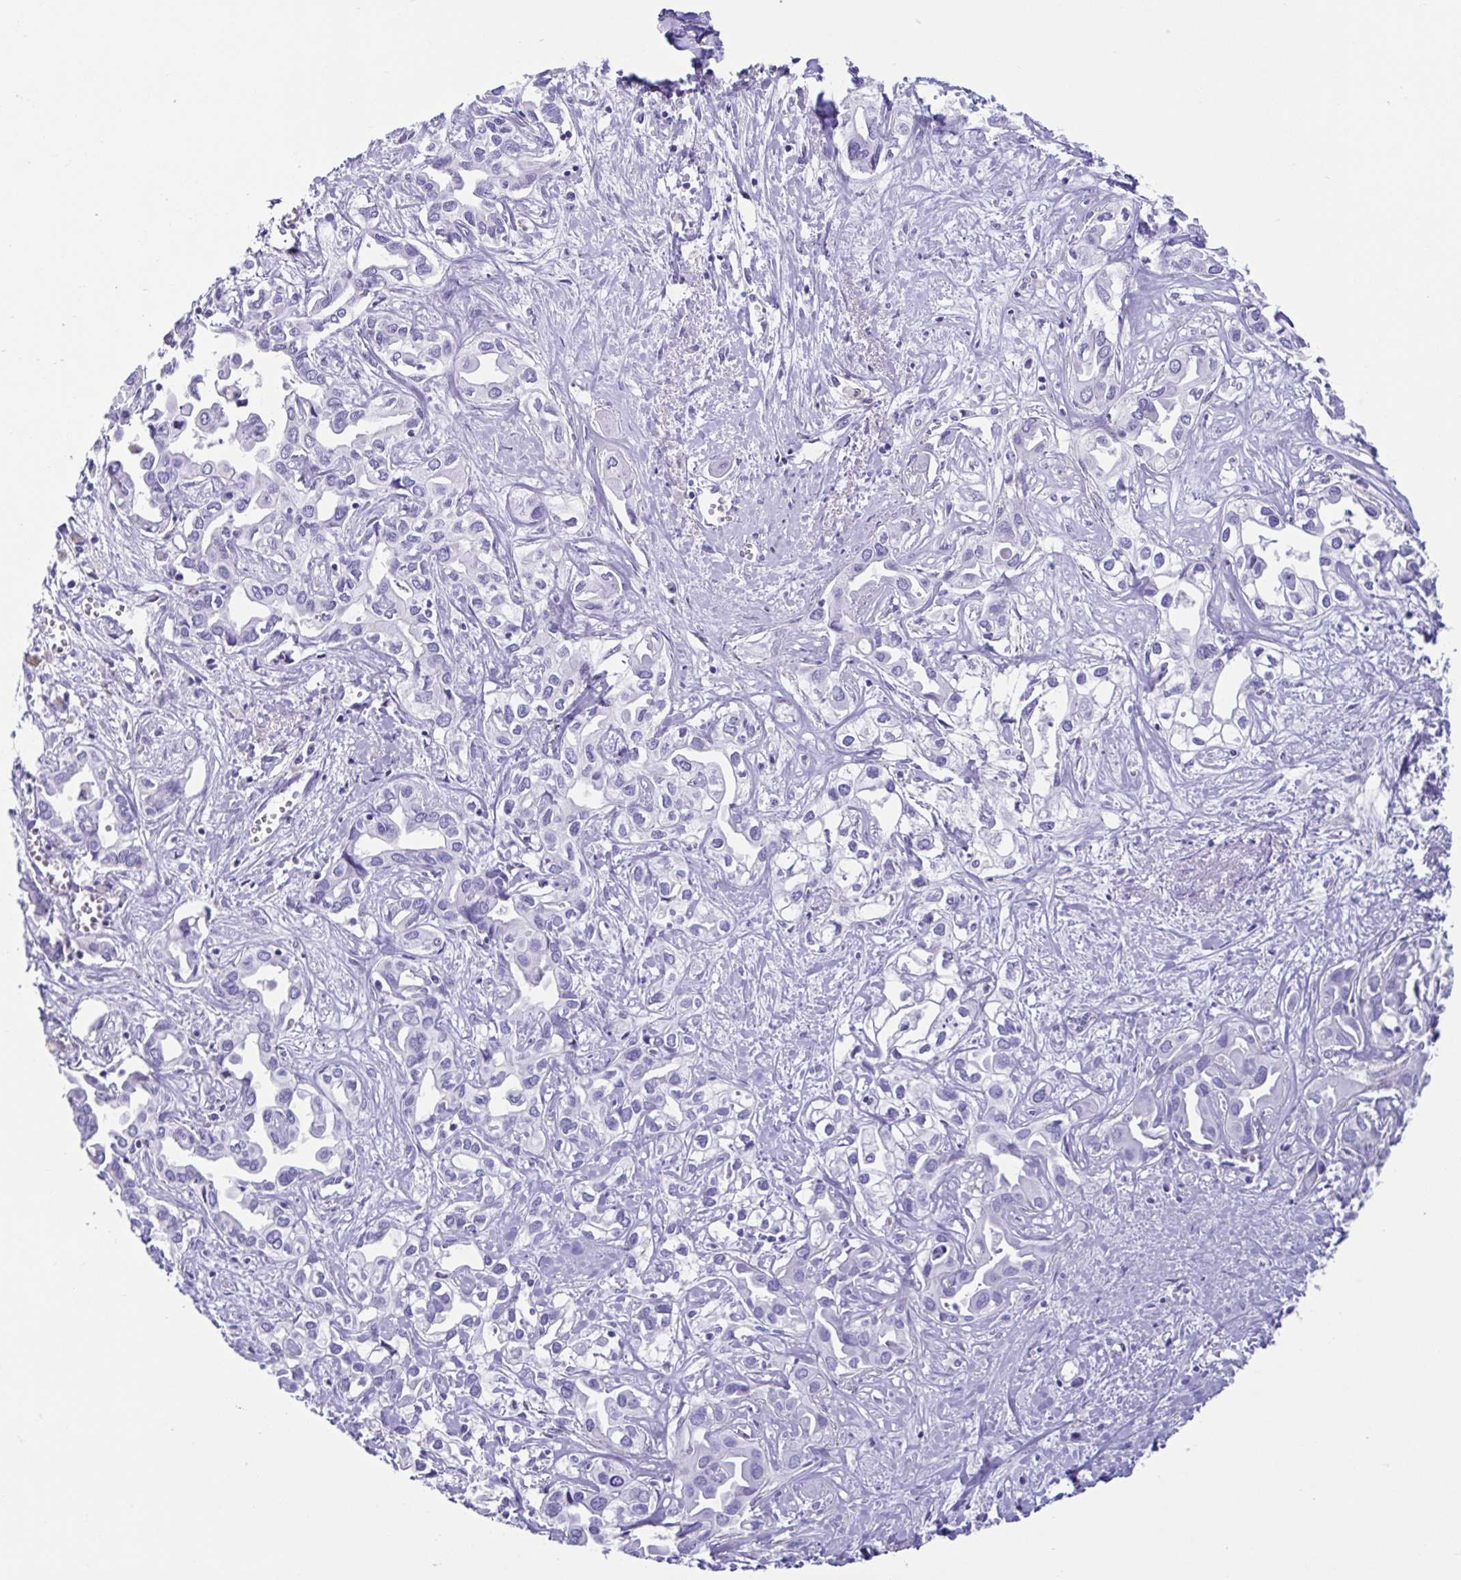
{"staining": {"intensity": "negative", "quantity": "none", "location": "none"}, "tissue": "liver cancer", "cell_type": "Tumor cells", "image_type": "cancer", "snomed": [{"axis": "morphology", "description": "Cholangiocarcinoma"}, {"axis": "topography", "description": "Liver"}], "caption": "High power microscopy histopathology image of an immunohistochemistry (IHC) image of liver cancer (cholangiocarcinoma), revealing no significant staining in tumor cells.", "gene": "CYP11B1", "patient": {"sex": "female", "age": 64}}